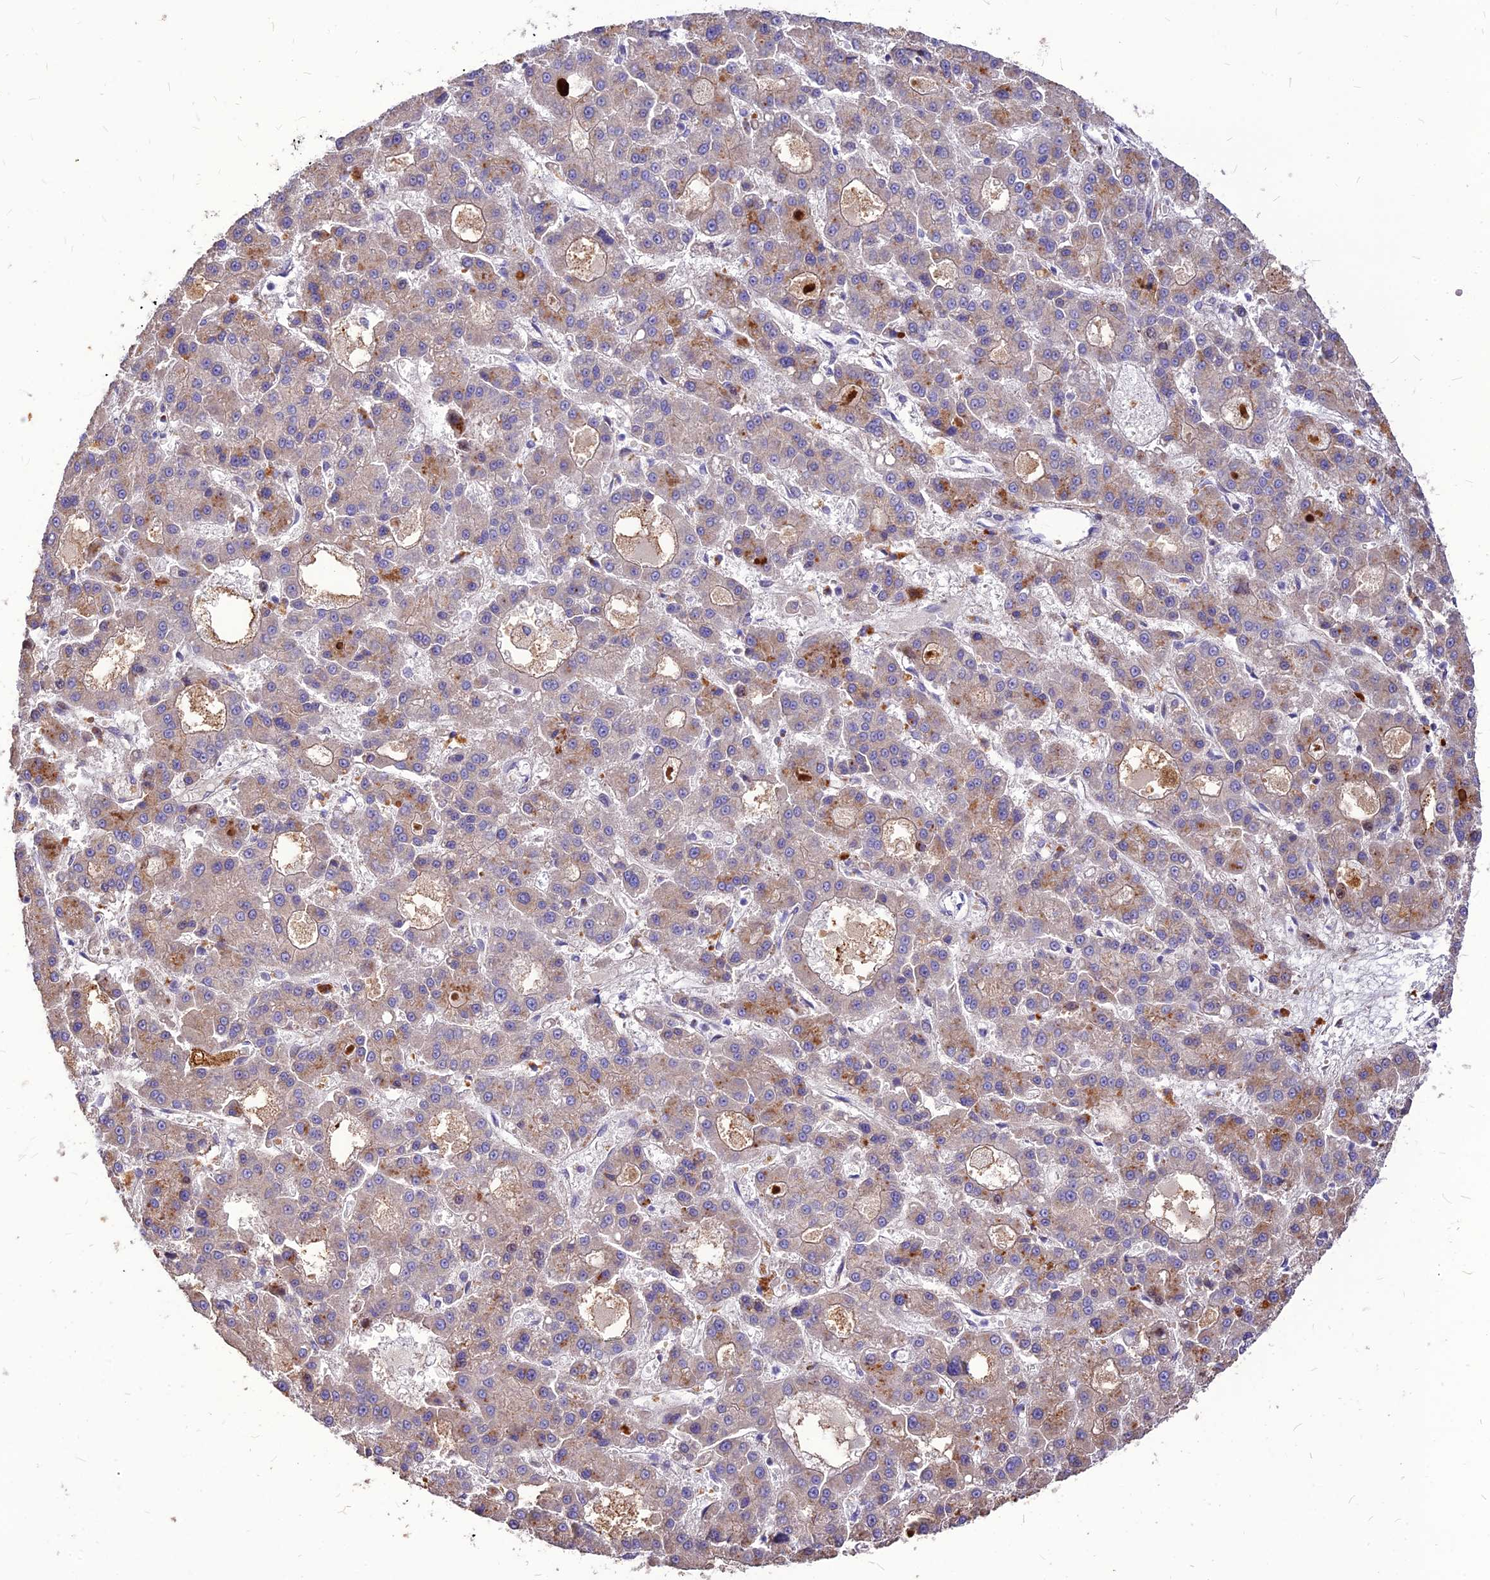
{"staining": {"intensity": "weak", "quantity": "25%-75%", "location": "cytoplasmic/membranous"}, "tissue": "liver cancer", "cell_type": "Tumor cells", "image_type": "cancer", "snomed": [{"axis": "morphology", "description": "Carcinoma, Hepatocellular, NOS"}, {"axis": "topography", "description": "Liver"}], "caption": "Immunohistochemical staining of human hepatocellular carcinoma (liver) demonstrates weak cytoplasmic/membranous protein positivity in approximately 25%-75% of tumor cells.", "gene": "RIMOC1", "patient": {"sex": "male", "age": 70}}